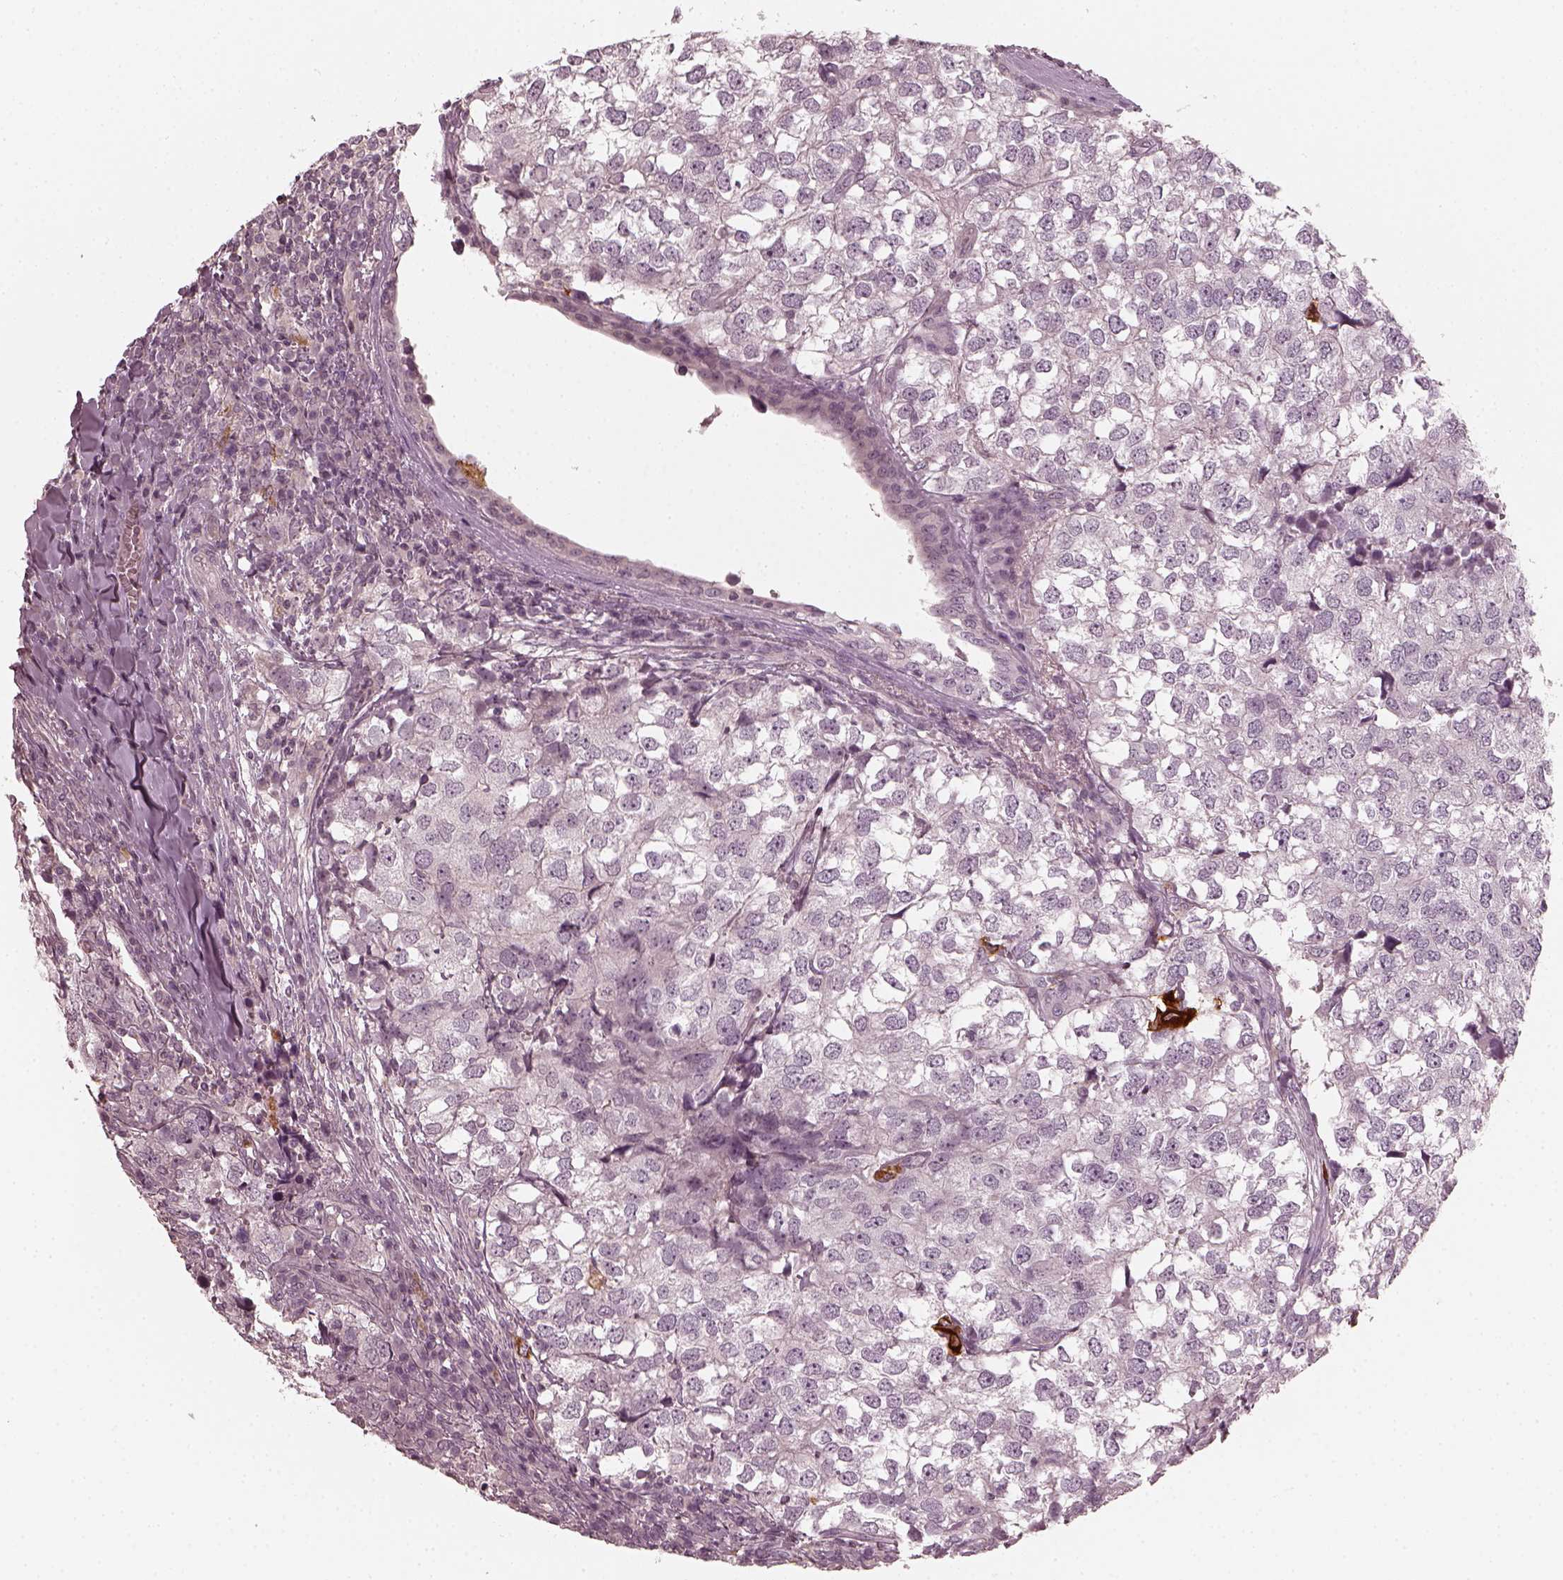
{"staining": {"intensity": "negative", "quantity": "none", "location": "none"}, "tissue": "breast cancer", "cell_type": "Tumor cells", "image_type": "cancer", "snomed": [{"axis": "morphology", "description": "Duct carcinoma"}, {"axis": "topography", "description": "Breast"}], "caption": "Immunohistochemistry (IHC) histopathology image of neoplastic tissue: human invasive ductal carcinoma (breast) stained with DAB (3,3'-diaminobenzidine) reveals no significant protein positivity in tumor cells.", "gene": "CHIT1", "patient": {"sex": "female", "age": 30}}